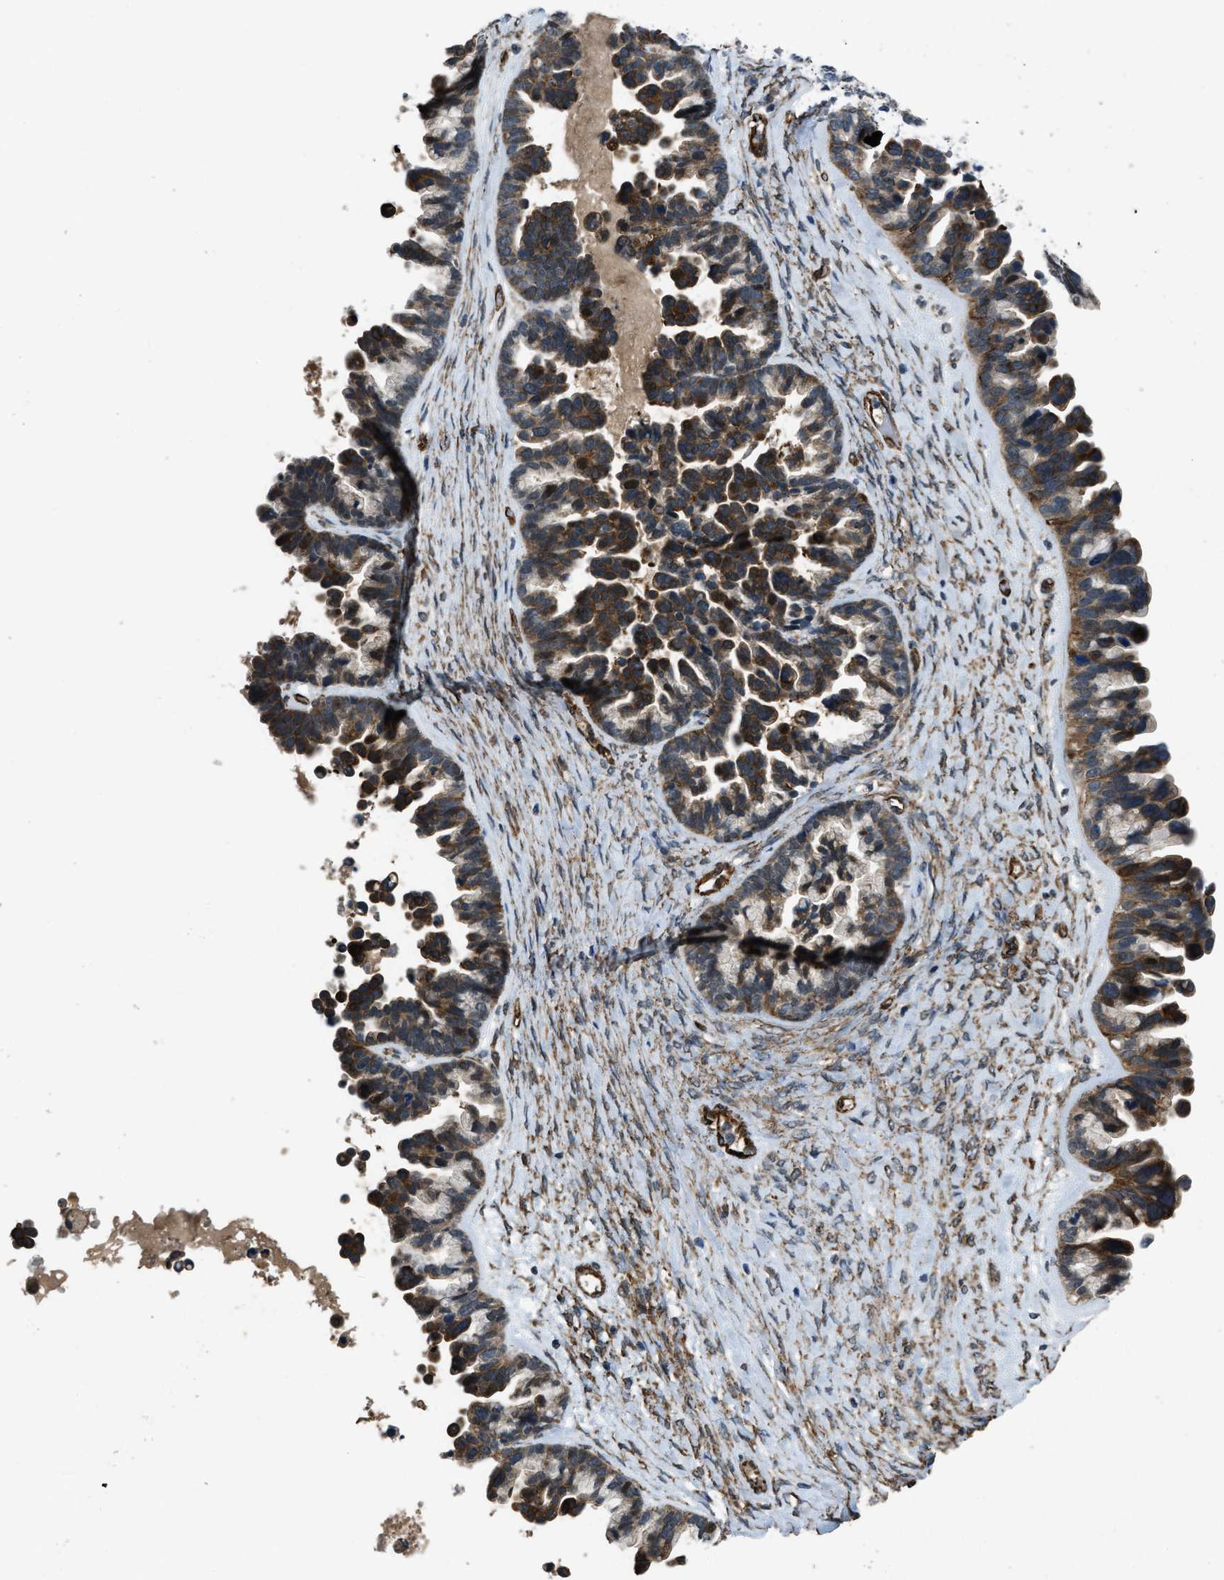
{"staining": {"intensity": "strong", "quantity": ">75%", "location": "cytoplasmic/membranous"}, "tissue": "ovarian cancer", "cell_type": "Tumor cells", "image_type": "cancer", "snomed": [{"axis": "morphology", "description": "Cystadenocarcinoma, serous, NOS"}, {"axis": "topography", "description": "Ovary"}], "caption": "Immunohistochemistry (IHC) photomicrograph of neoplastic tissue: human ovarian serous cystadenocarcinoma stained using immunohistochemistry (IHC) demonstrates high levels of strong protein expression localized specifically in the cytoplasmic/membranous of tumor cells, appearing as a cytoplasmic/membranous brown color.", "gene": "NMB", "patient": {"sex": "female", "age": 56}}